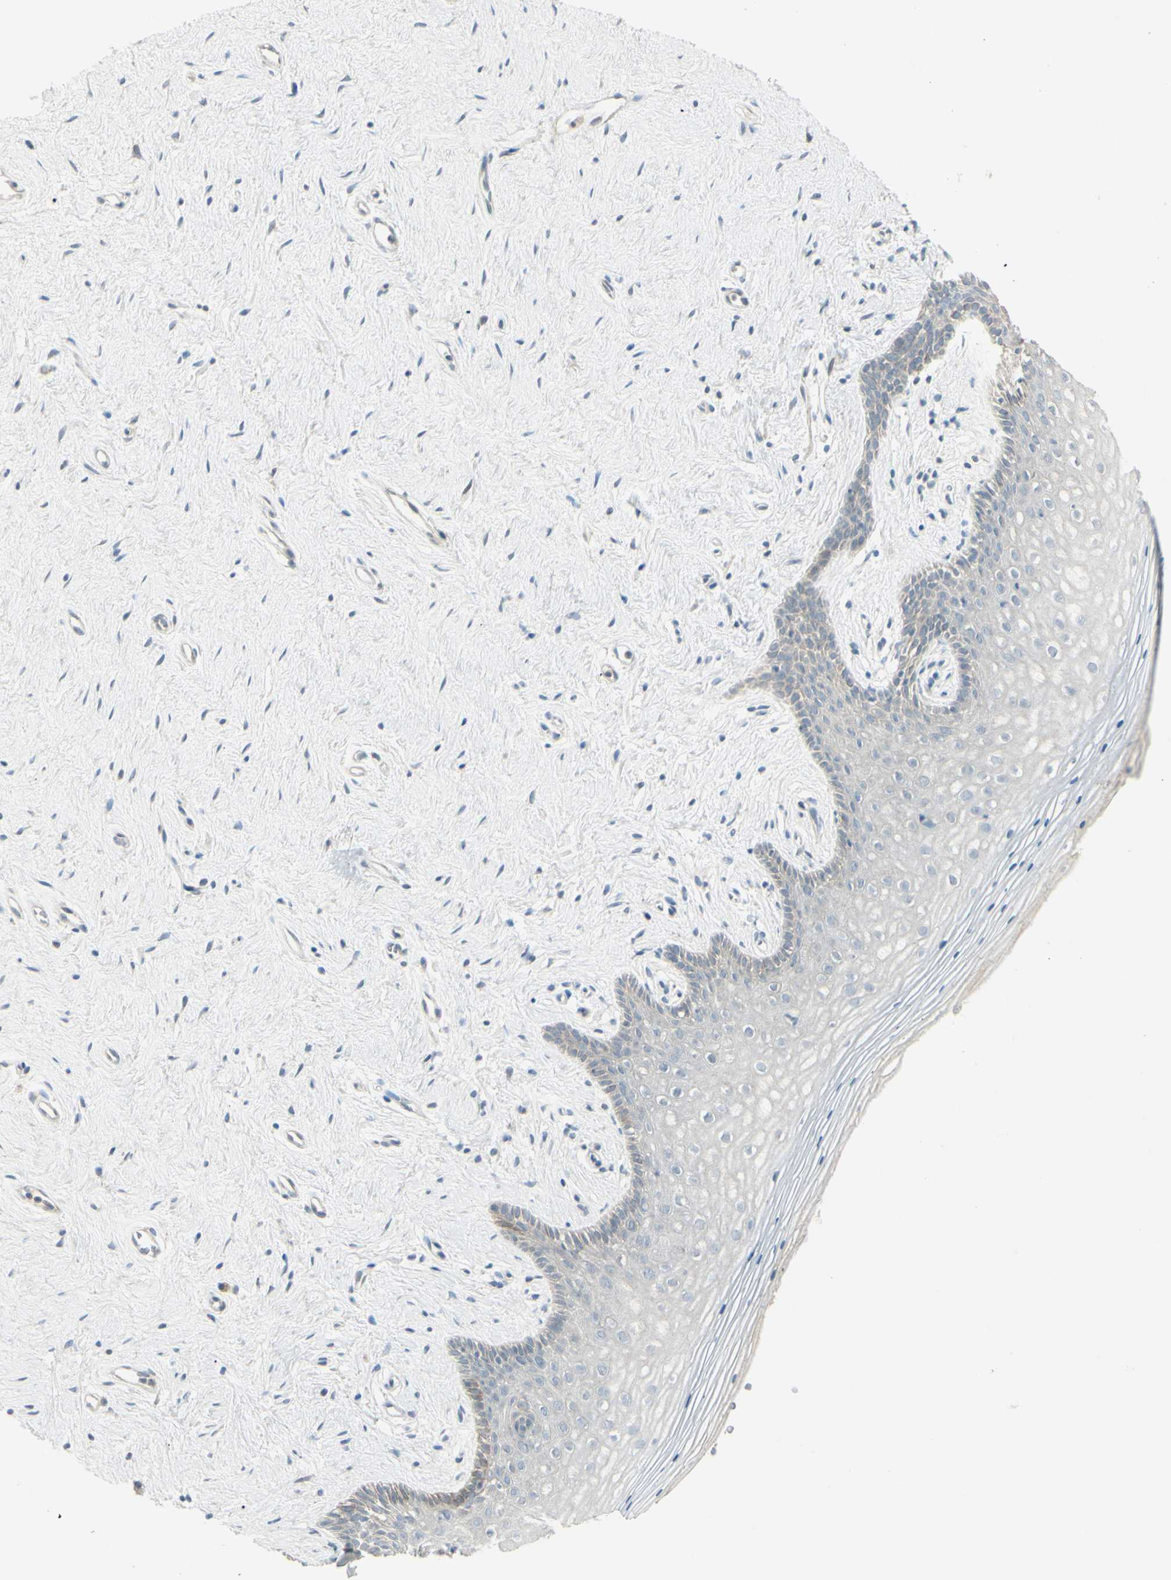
{"staining": {"intensity": "weak", "quantity": ">75%", "location": "cytoplasmic/membranous"}, "tissue": "vagina", "cell_type": "Squamous epithelial cells", "image_type": "normal", "snomed": [{"axis": "morphology", "description": "Normal tissue, NOS"}, {"axis": "topography", "description": "Vagina"}], "caption": "A low amount of weak cytoplasmic/membranous staining is seen in approximately >75% of squamous epithelial cells in benign vagina. The protein of interest is shown in brown color, while the nuclei are stained blue.", "gene": "SH3GL2", "patient": {"sex": "female", "age": 44}}